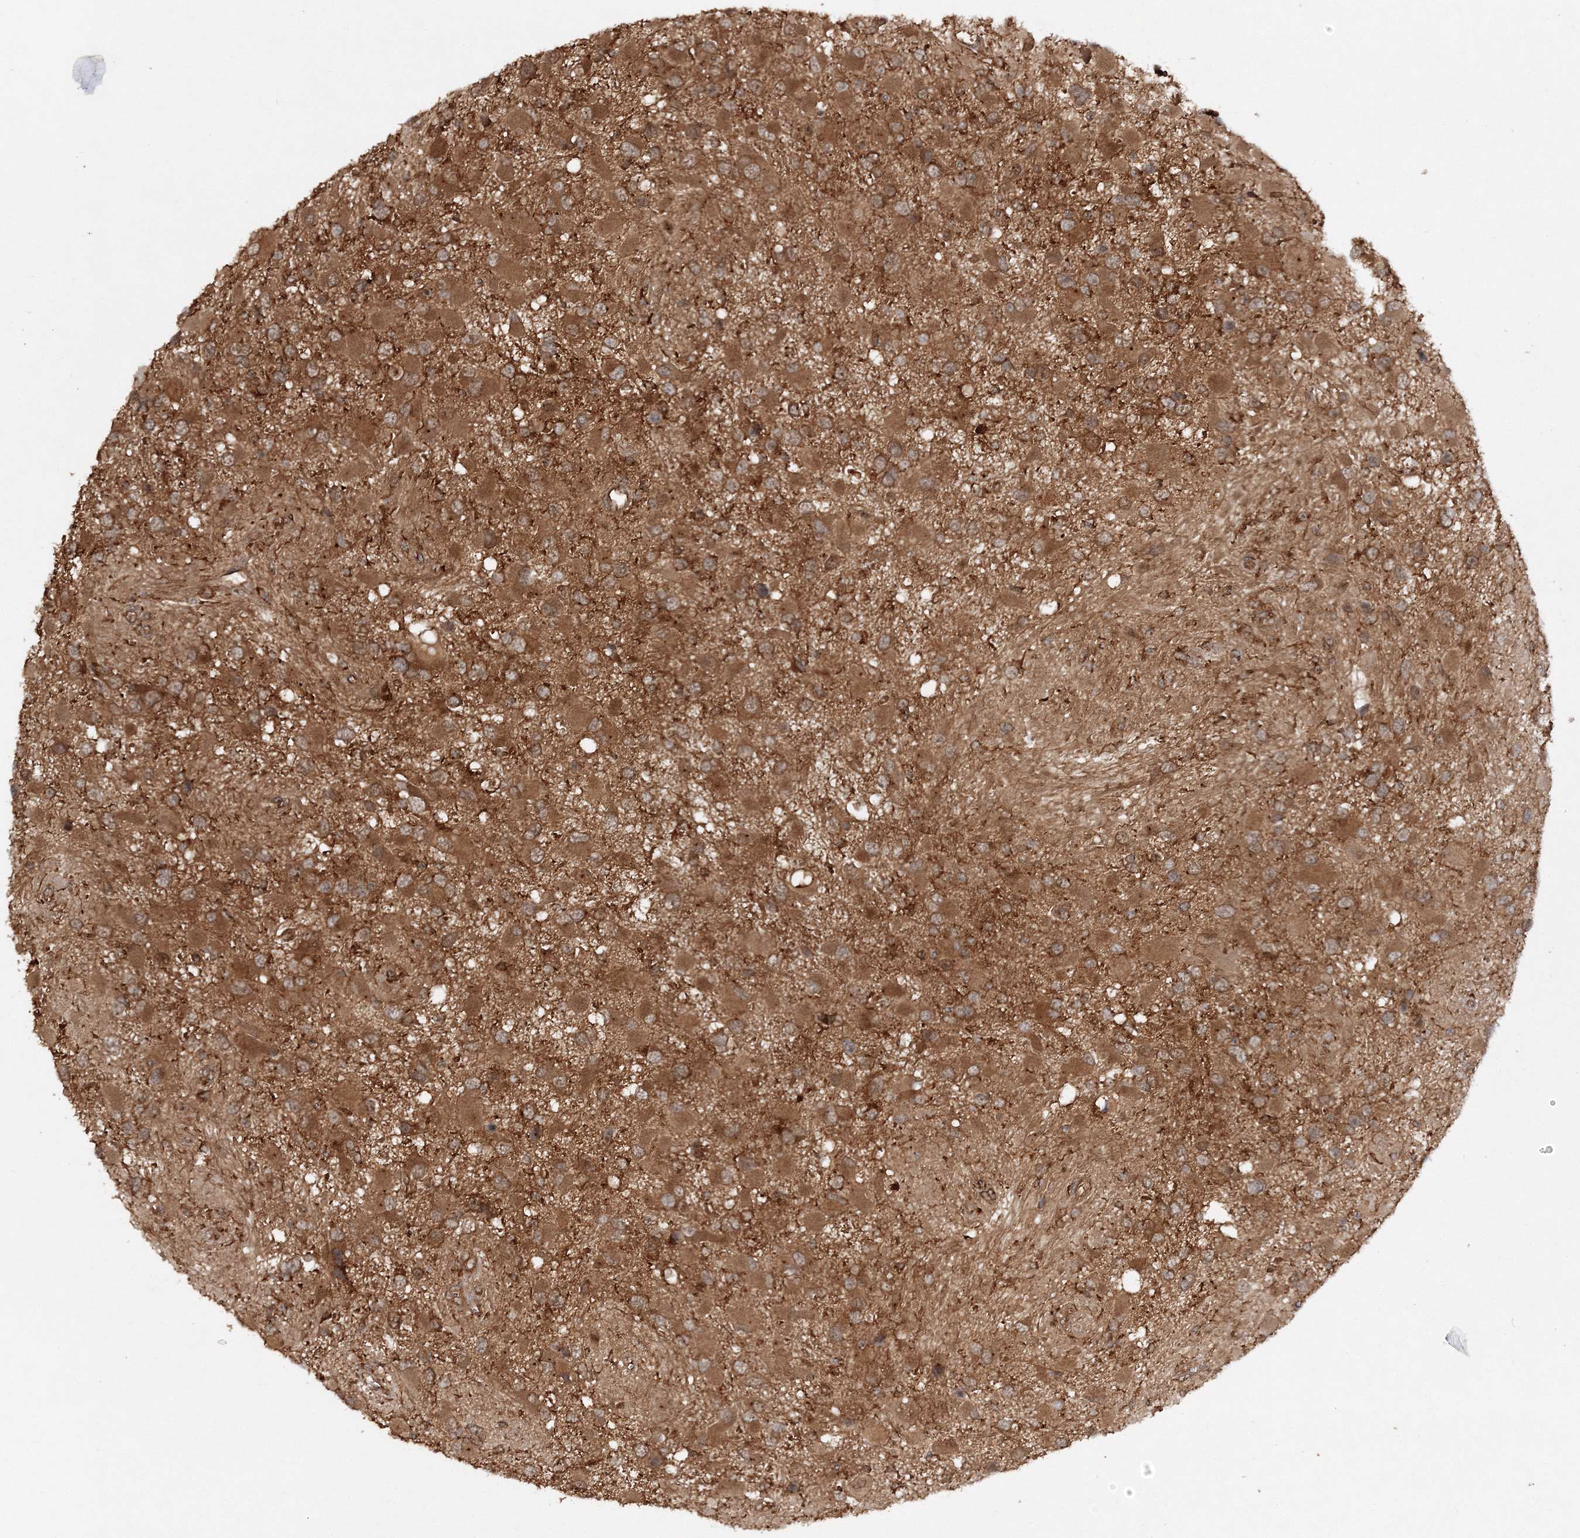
{"staining": {"intensity": "moderate", "quantity": ">75%", "location": "cytoplasmic/membranous"}, "tissue": "glioma", "cell_type": "Tumor cells", "image_type": "cancer", "snomed": [{"axis": "morphology", "description": "Glioma, malignant, High grade"}, {"axis": "topography", "description": "Brain"}], "caption": "Tumor cells reveal medium levels of moderate cytoplasmic/membranous staining in approximately >75% of cells in human glioma.", "gene": "WDR37", "patient": {"sex": "male", "age": 53}}